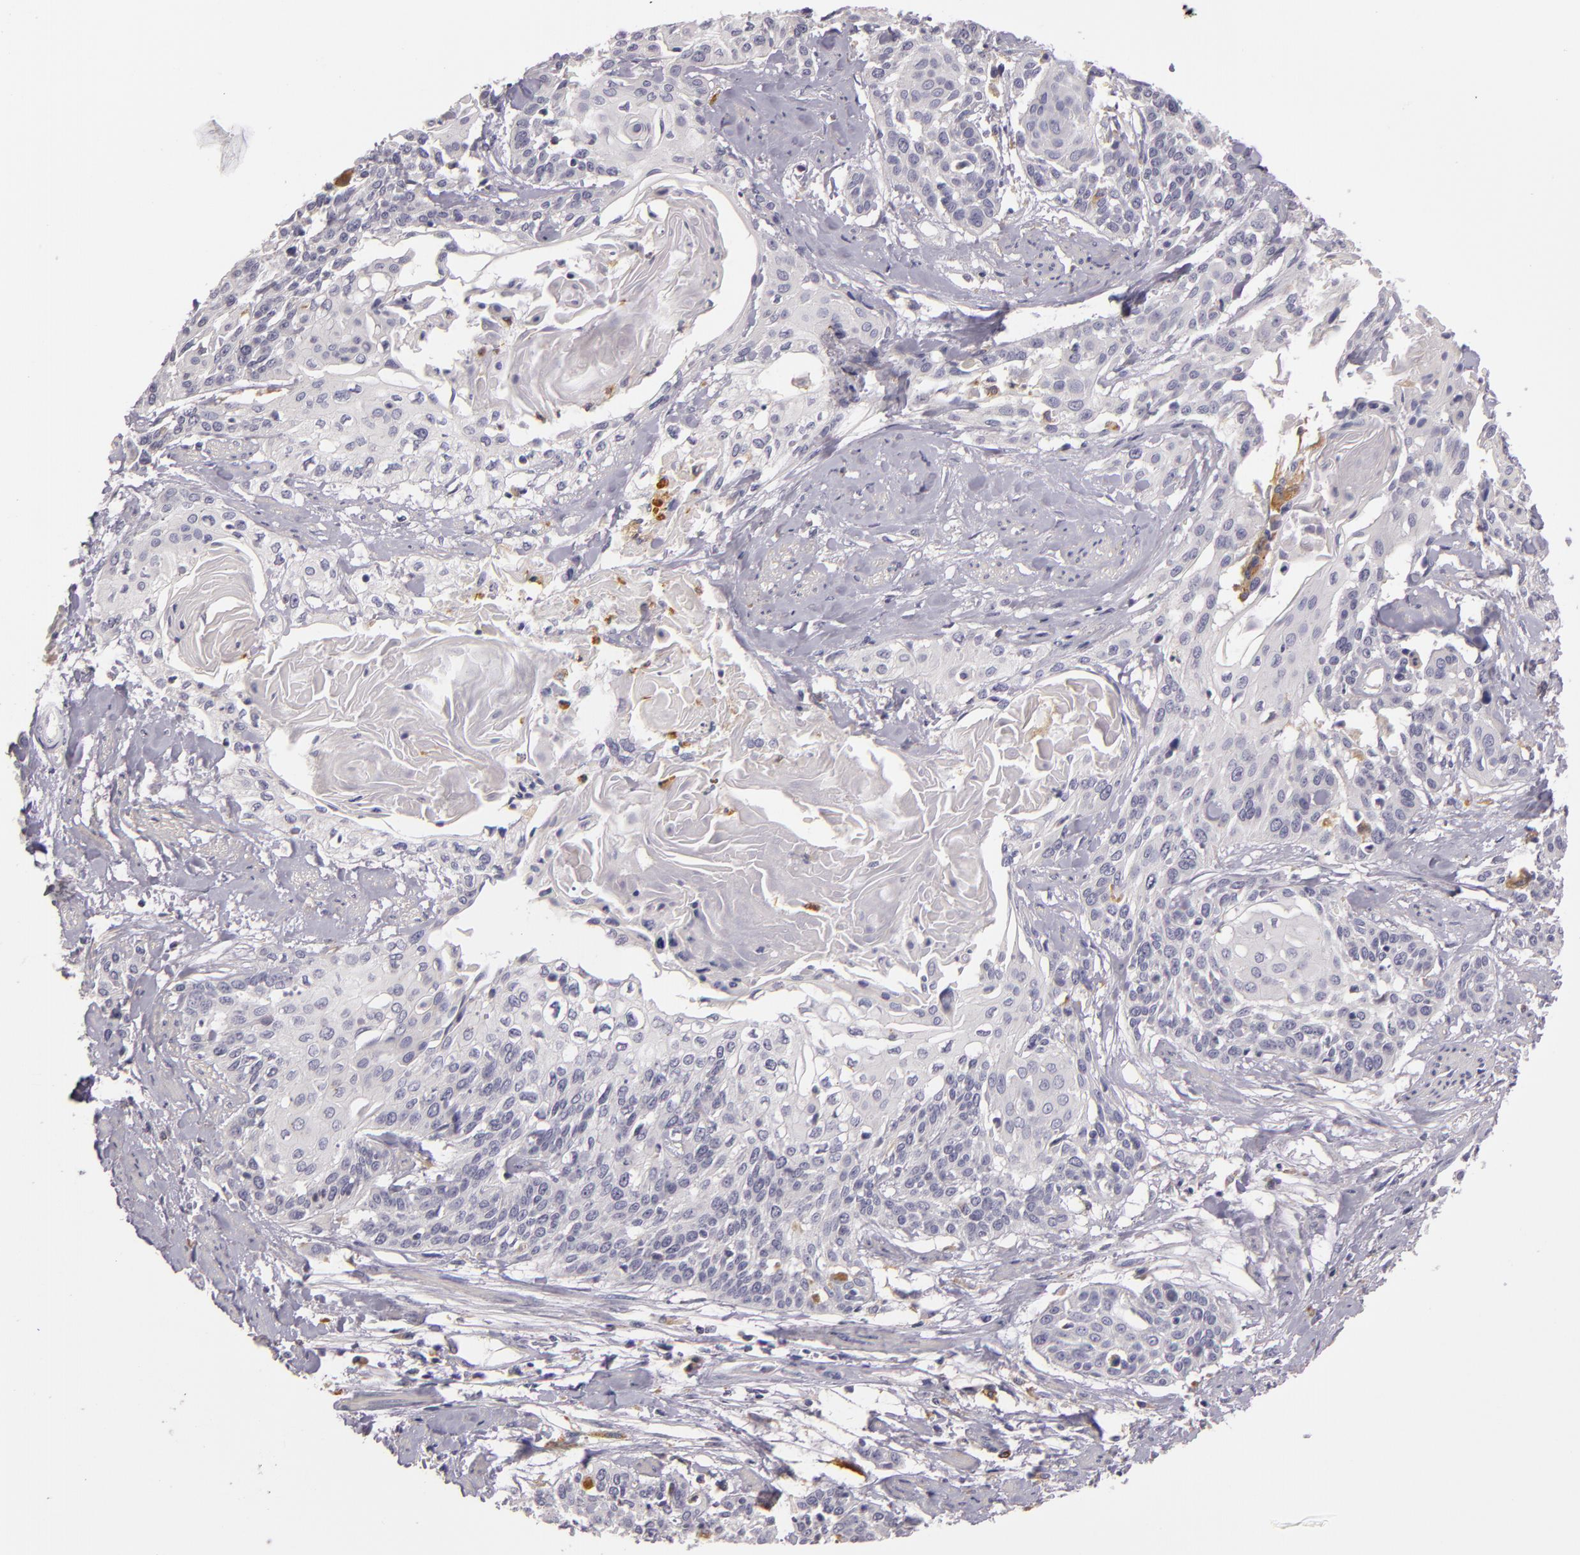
{"staining": {"intensity": "negative", "quantity": "none", "location": "none"}, "tissue": "cervical cancer", "cell_type": "Tumor cells", "image_type": "cancer", "snomed": [{"axis": "morphology", "description": "Squamous cell carcinoma, NOS"}, {"axis": "topography", "description": "Cervix"}], "caption": "The photomicrograph demonstrates no significant expression in tumor cells of squamous cell carcinoma (cervical).", "gene": "TLR8", "patient": {"sex": "female", "age": 57}}